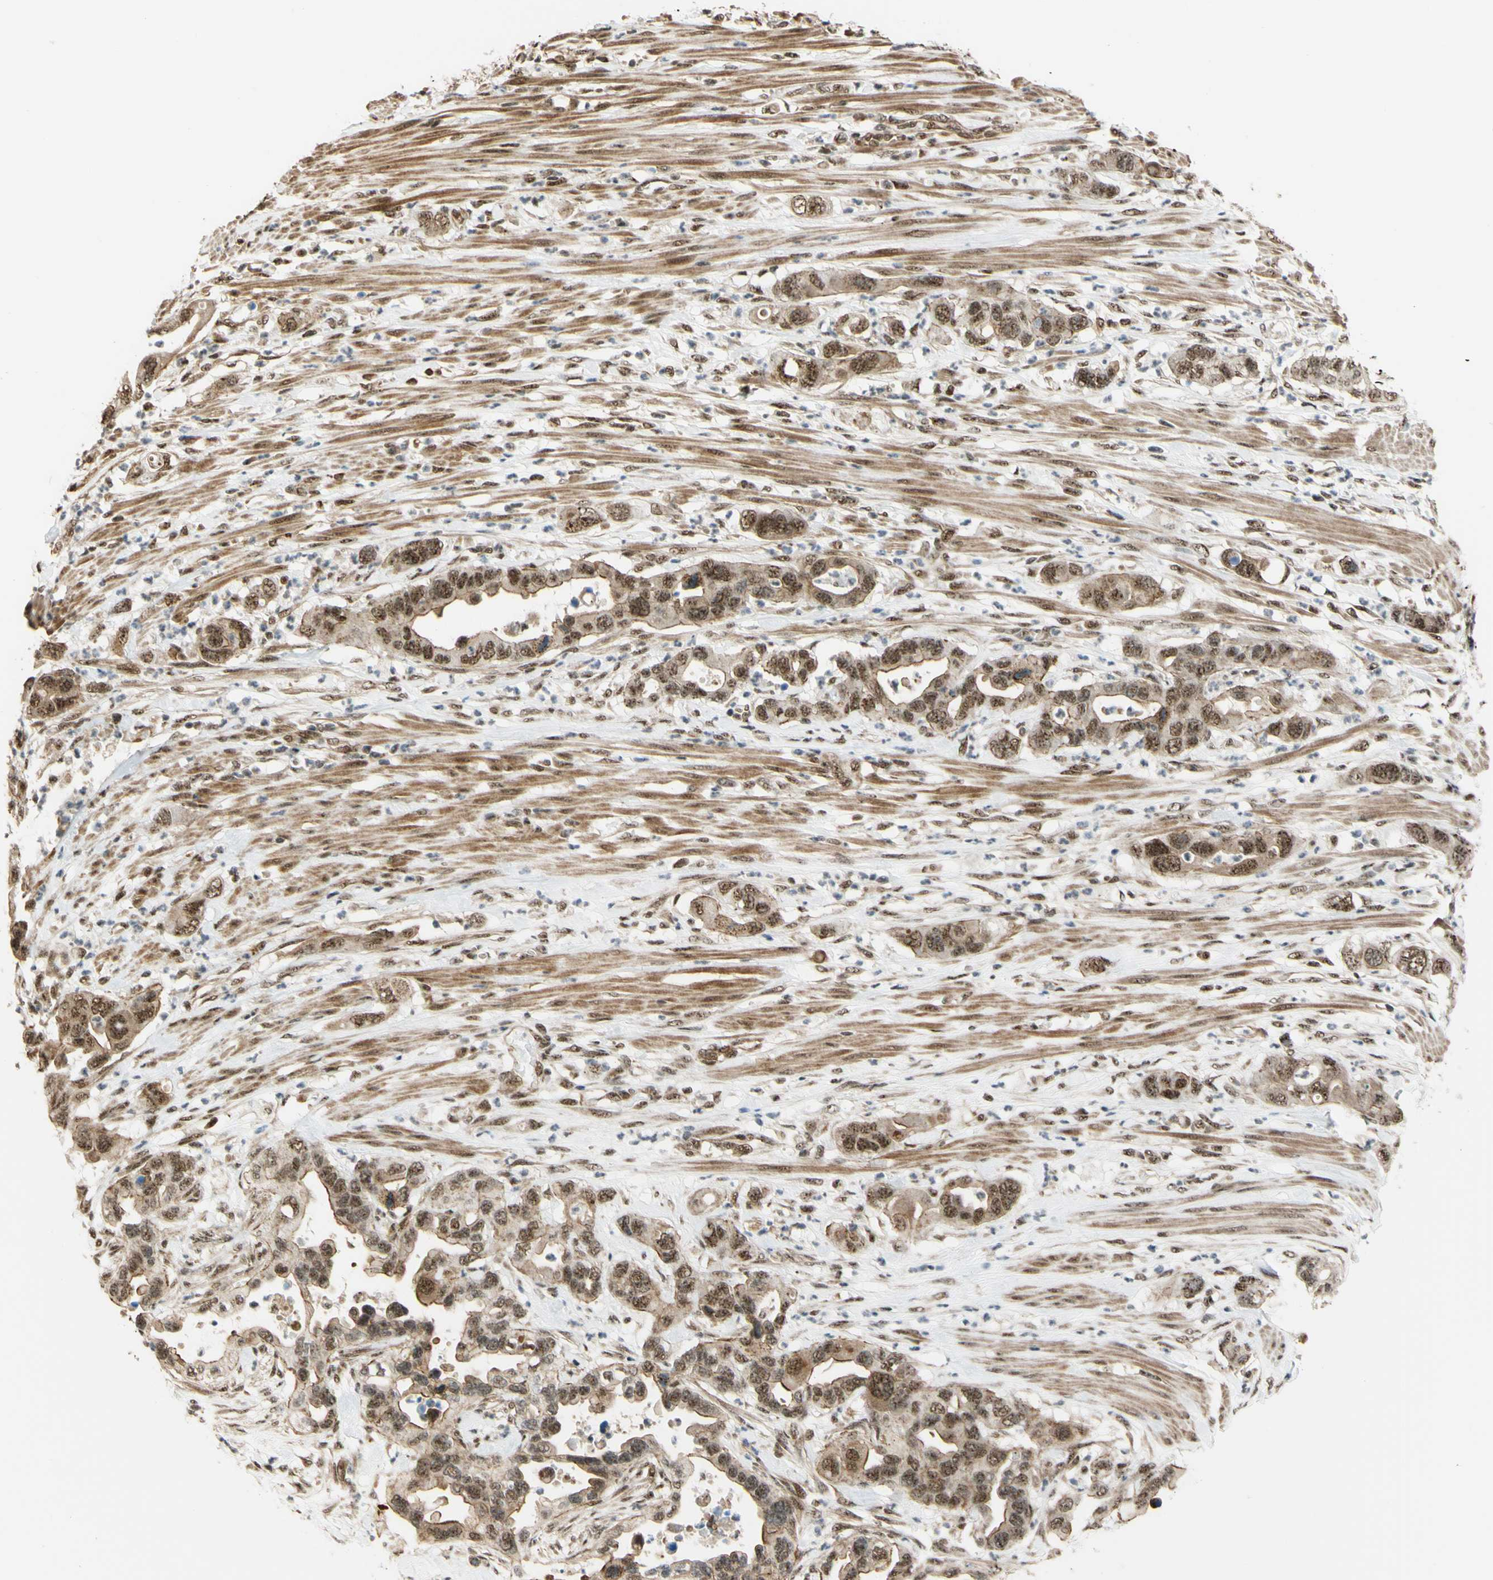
{"staining": {"intensity": "moderate", "quantity": ">75%", "location": "nuclear"}, "tissue": "pancreatic cancer", "cell_type": "Tumor cells", "image_type": "cancer", "snomed": [{"axis": "morphology", "description": "Adenocarcinoma, NOS"}, {"axis": "topography", "description": "Pancreas"}], "caption": "Protein expression analysis of pancreatic cancer displays moderate nuclear positivity in about >75% of tumor cells.", "gene": "SAP18", "patient": {"sex": "female", "age": 71}}